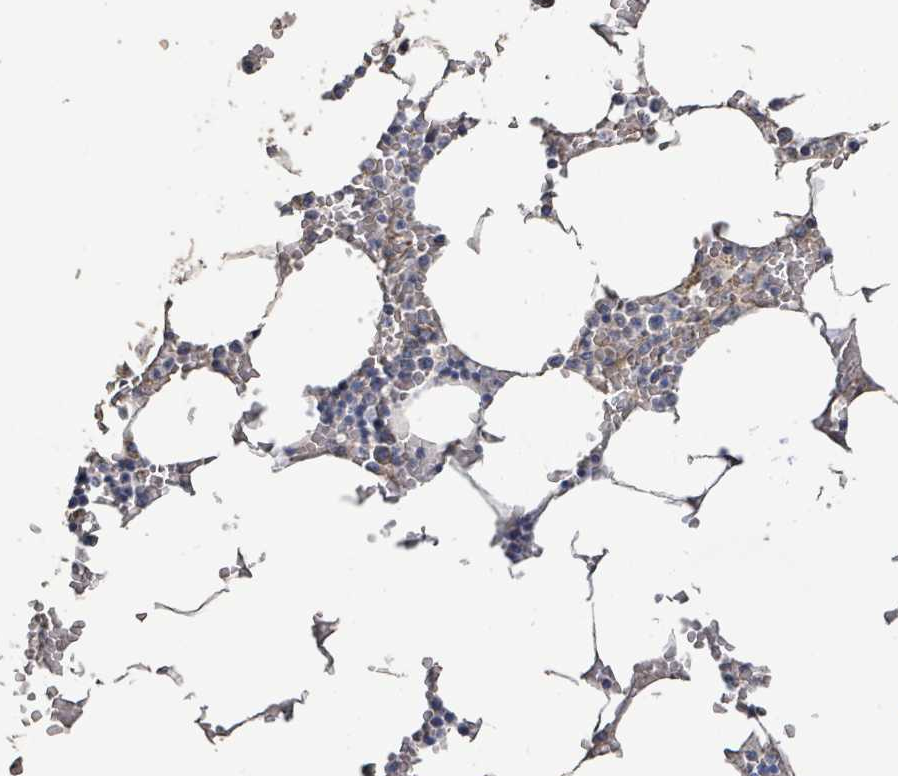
{"staining": {"intensity": "negative", "quantity": "none", "location": "none"}, "tissue": "bone marrow", "cell_type": "Hematopoietic cells", "image_type": "normal", "snomed": [{"axis": "morphology", "description": "Normal tissue, NOS"}, {"axis": "topography", "description": "Bone marrow"}], "caption": "The image demonstrates no staining of hematopoietic cells in unremarkable bone marrow. (Stains: DAB immunohistochemistry (IHC) with hematoxylin counter stain, Microscopy: brightfield microscopy at high magnification).", "gene": "ALG12", "patient": {"sex": "male", "age": 70}}